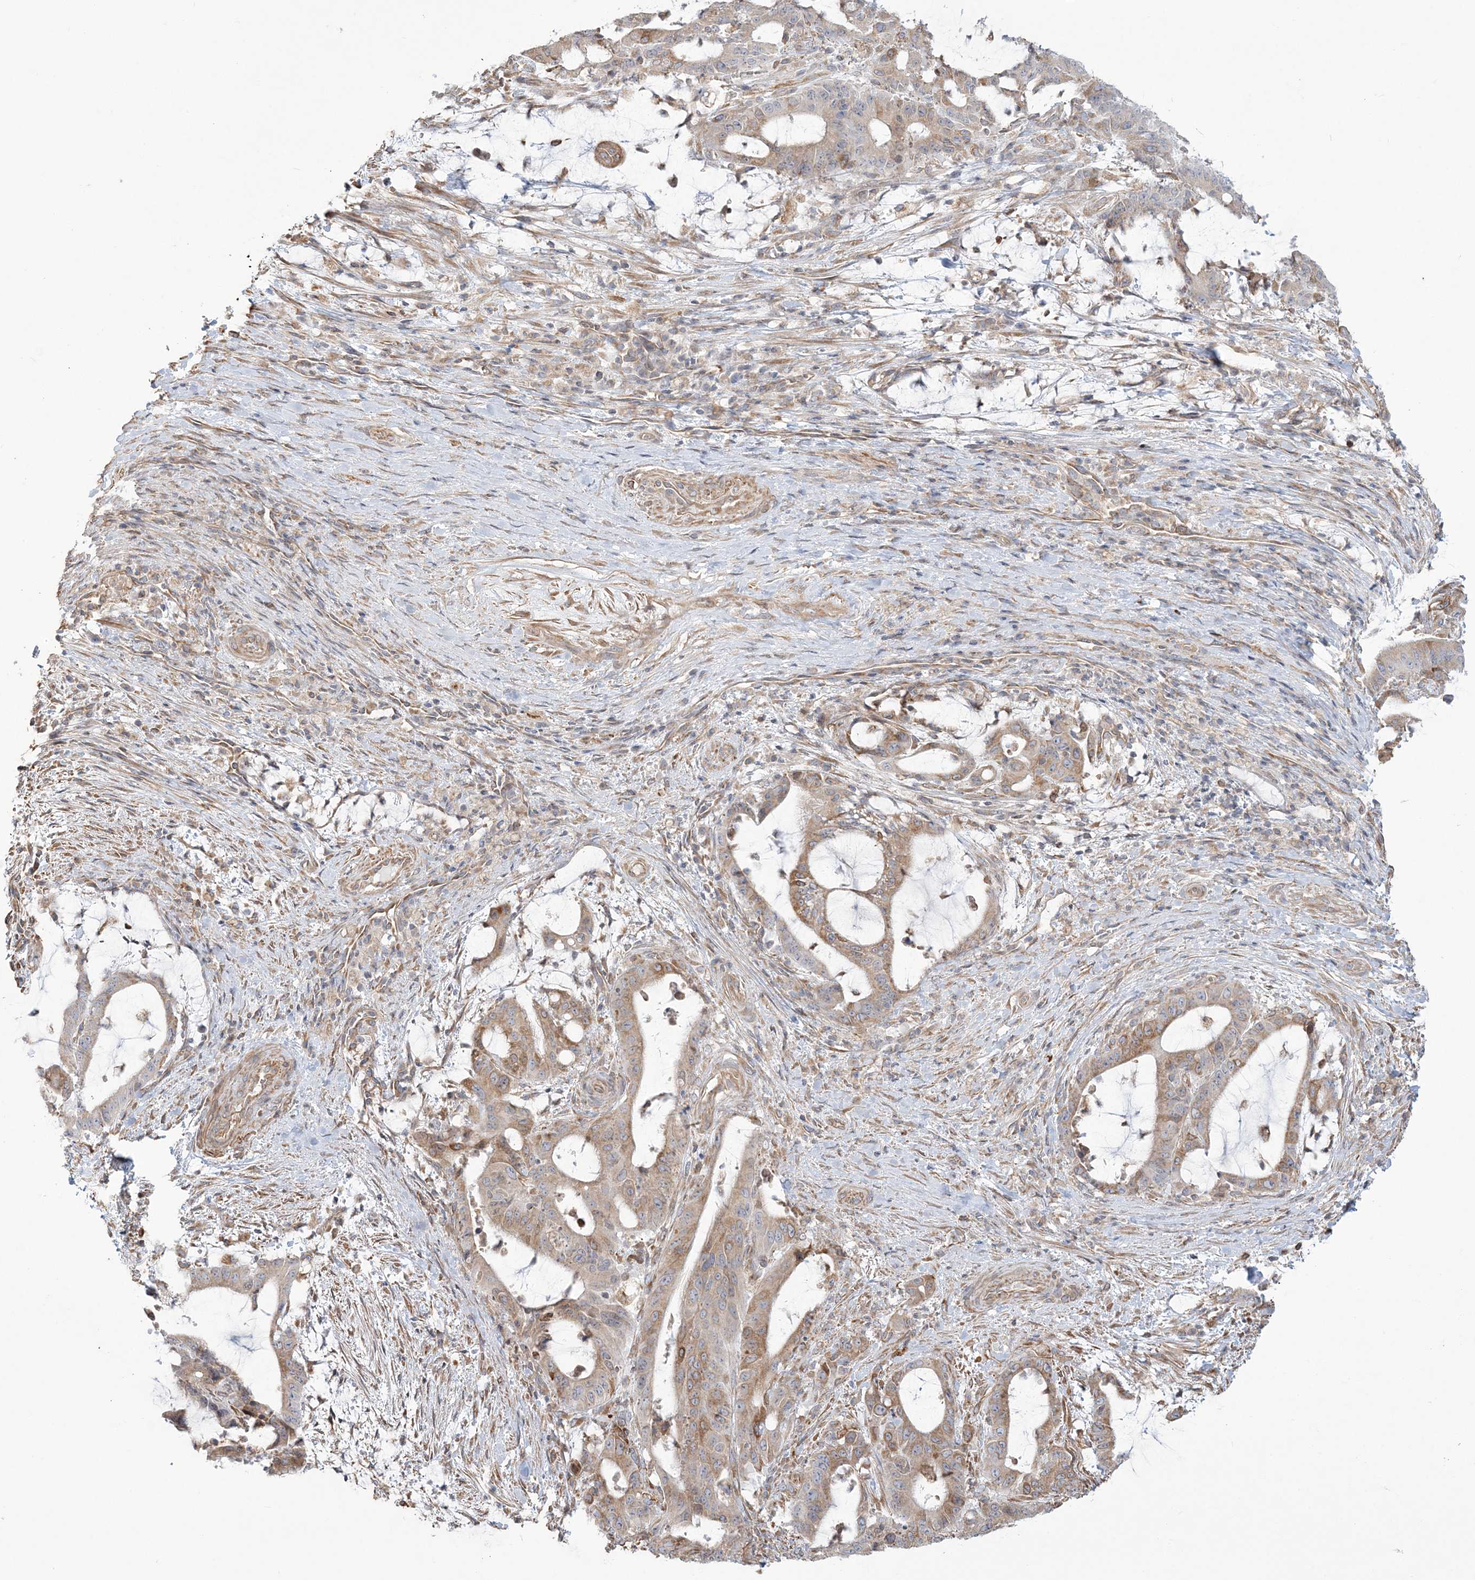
{"staining": {"intensity": "moderate", "quantity": ">75%", "location": "cytoplasmic/membranous"}, "tissue": "liver cancer", "cell_type": "Tumor cells", "image_type": "cancer", "snomed": [{"axis": "morphology", "description": "Normal tissue, NOS"}, {"axis": "morphology", "description": "Cholangiocarcinoma"}, {"axis": "topography", "description": "Liver"}, {"axis": "topography", "description": "Peripheral nerve tissue"}], "caption": "A histopathology image showing moderate cytoplasmic/membranous expression in about >75% of tumor cells in cholangiocarcinoma (liver), as visualized by brown immunohistochemical staining.", "gene": "ZNF821", "patient": {"sex": "female", "age": 73}}